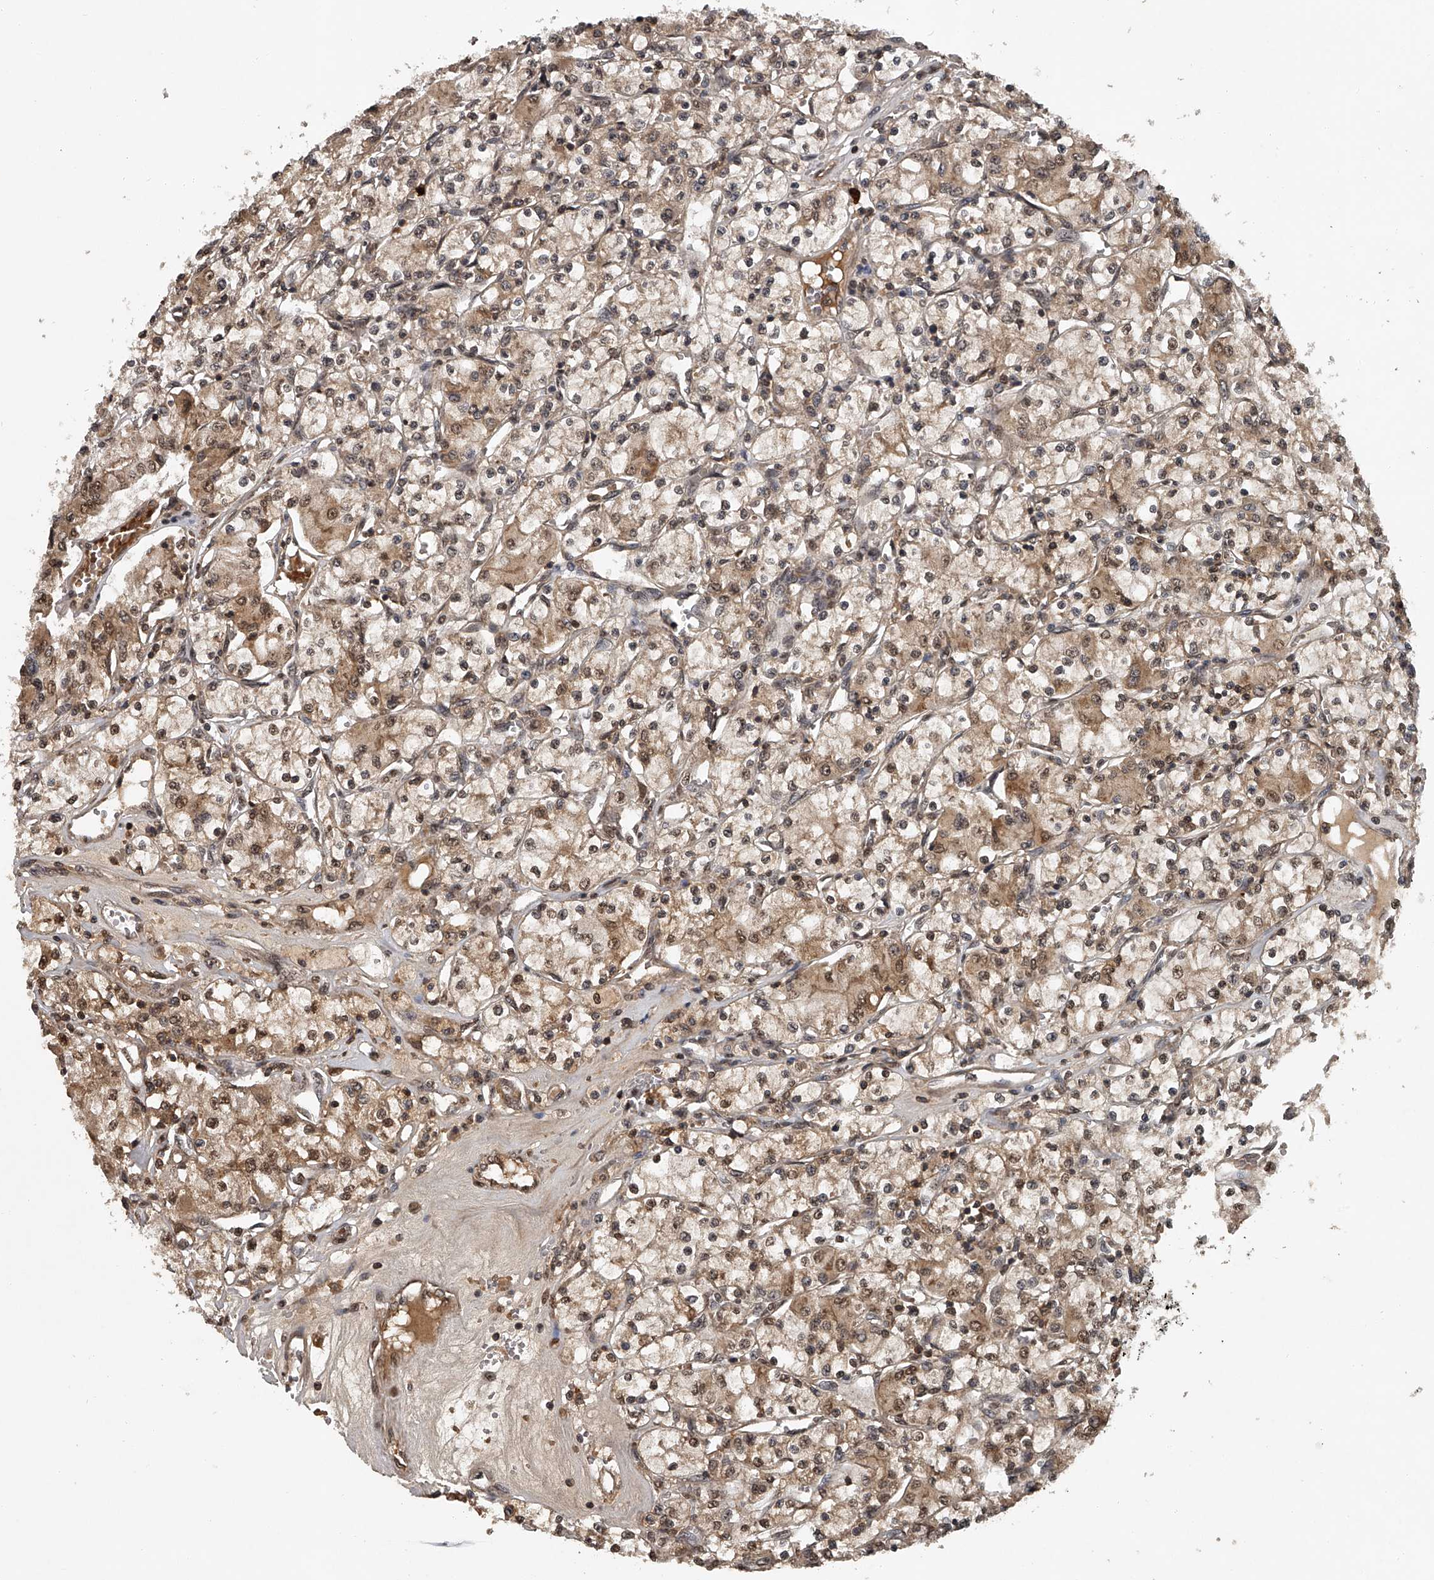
{"staining": {"intensity": "moderate", "quantity": ">75%", "location": "cytoplasmic/membranous,nuclear"}, "tissue": "renal cancer", "cell_type": "Tumor cells", "image_type": "cancer", "snomed": [{"axis": "morphology", "description": "Adenocarcinoma, NOS"}, {"axis": "topography", "description": "Kidney"}], "caption": "High-power microscopy captured an immunohistochemistry (IHC) histopathology image of renal cancer (adenocarcinoma), revealing moderate cytoplasmic/membranous and nuclear positivity in approximately >75% of tumor cells.", "gene": "PLEKHG1", "patient": {"sex": "female", "age": 59}}